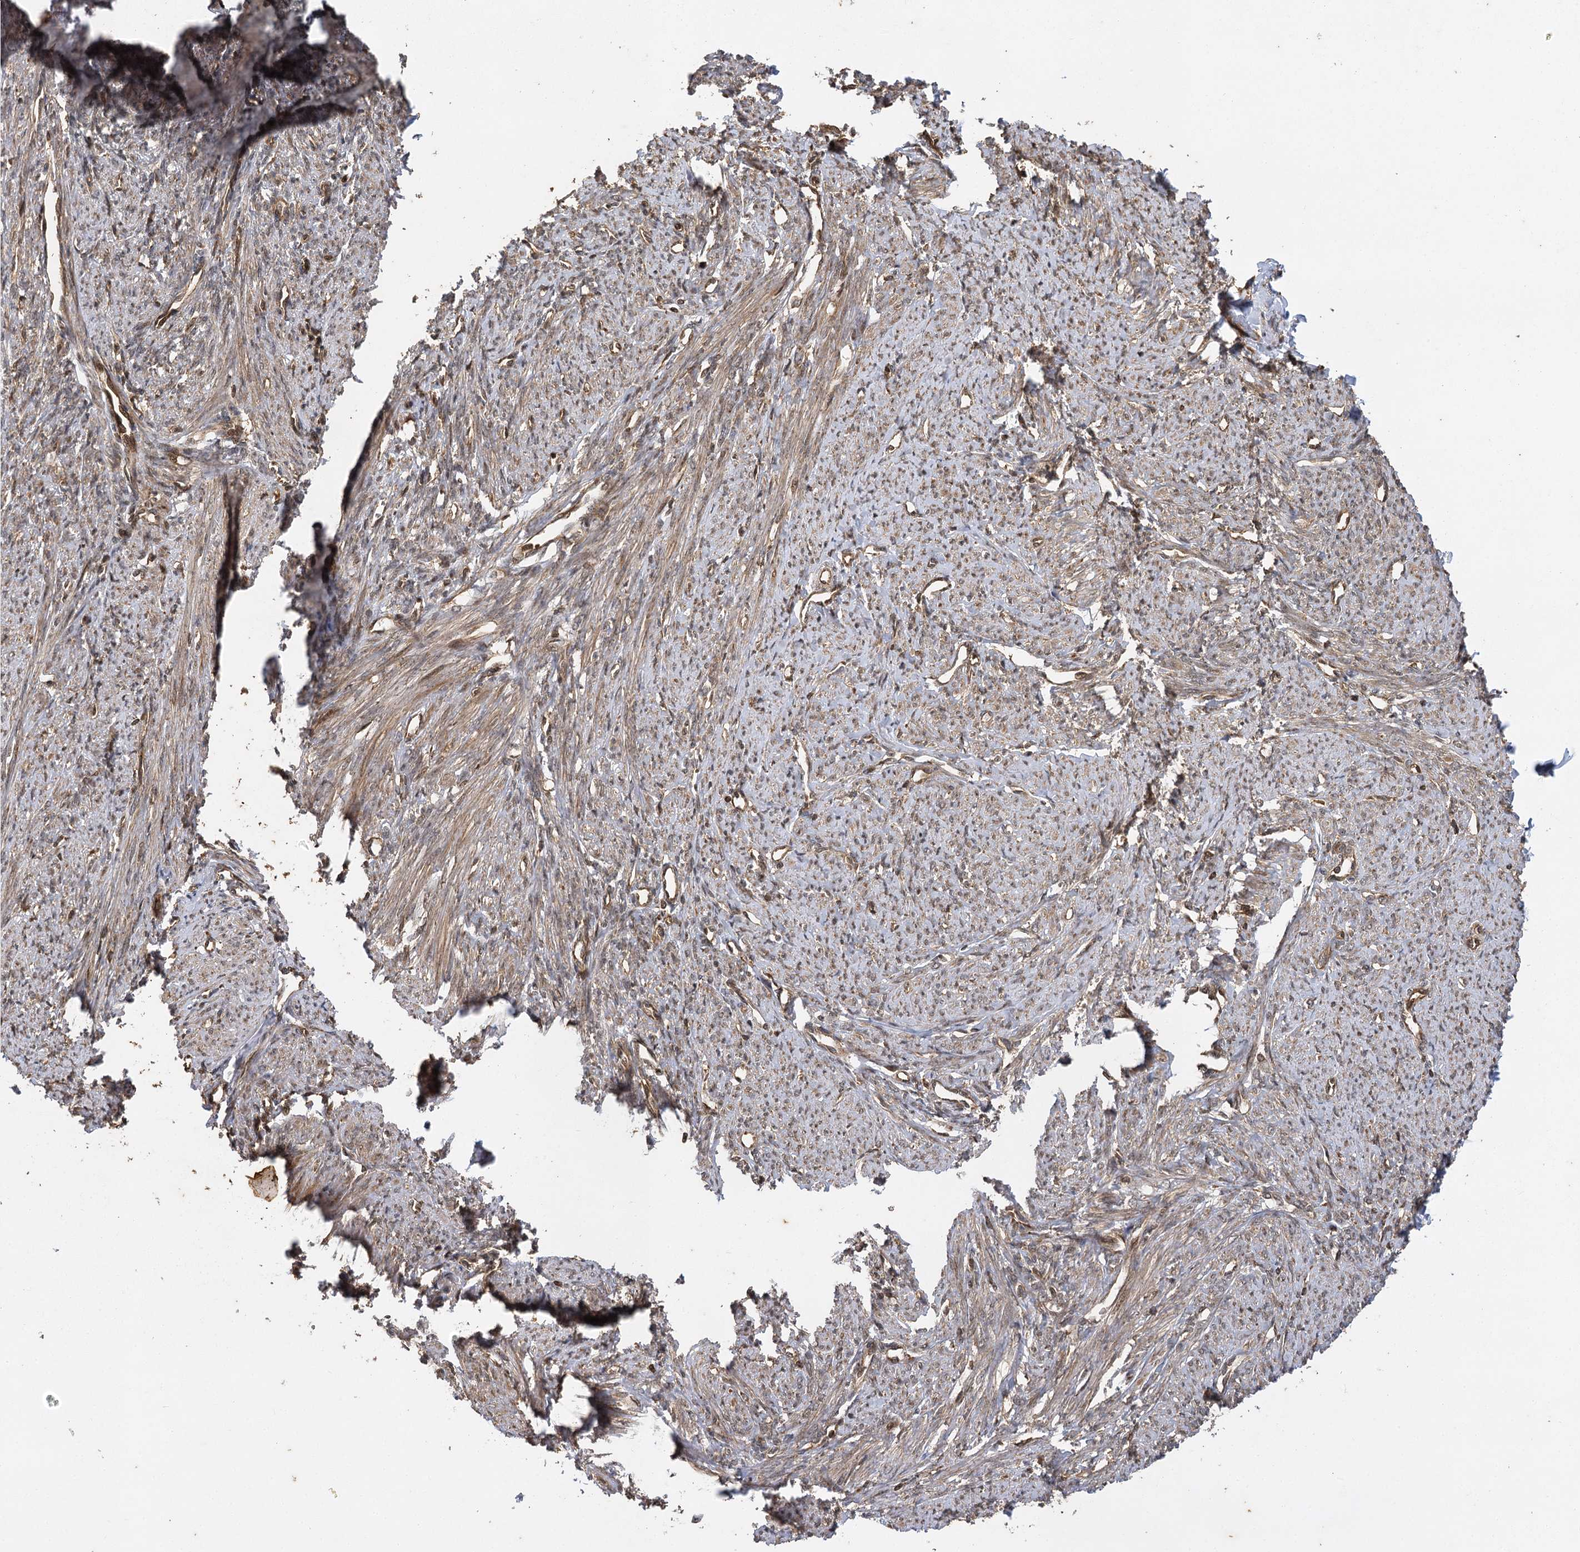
{"staining": {"intensity": "moderate", "quantity": "25%-75%", "location": "cytoplasmic/membranous,nuclear"}, "tissue": "smooth muscle", "cell_type": "Smooth muscle cells", "image_type": "normal", "snomed": [{"axis": "morphology", "description": "Normal tissue, NOS"}, {"axis": "topography", "description": "Smooth muscle"}, {"axis": "topography", "description": "Uterus"}], "caption": "Approximately 25%-75% of smooth muscle cells in normal smooth muscle display moderate cytoplasmic/membranous,nuclear protein staining as visualized by brown immunohistochemical staining.", "gene": "IL11RA", "patient": {"sex": "female", "age": 59}}